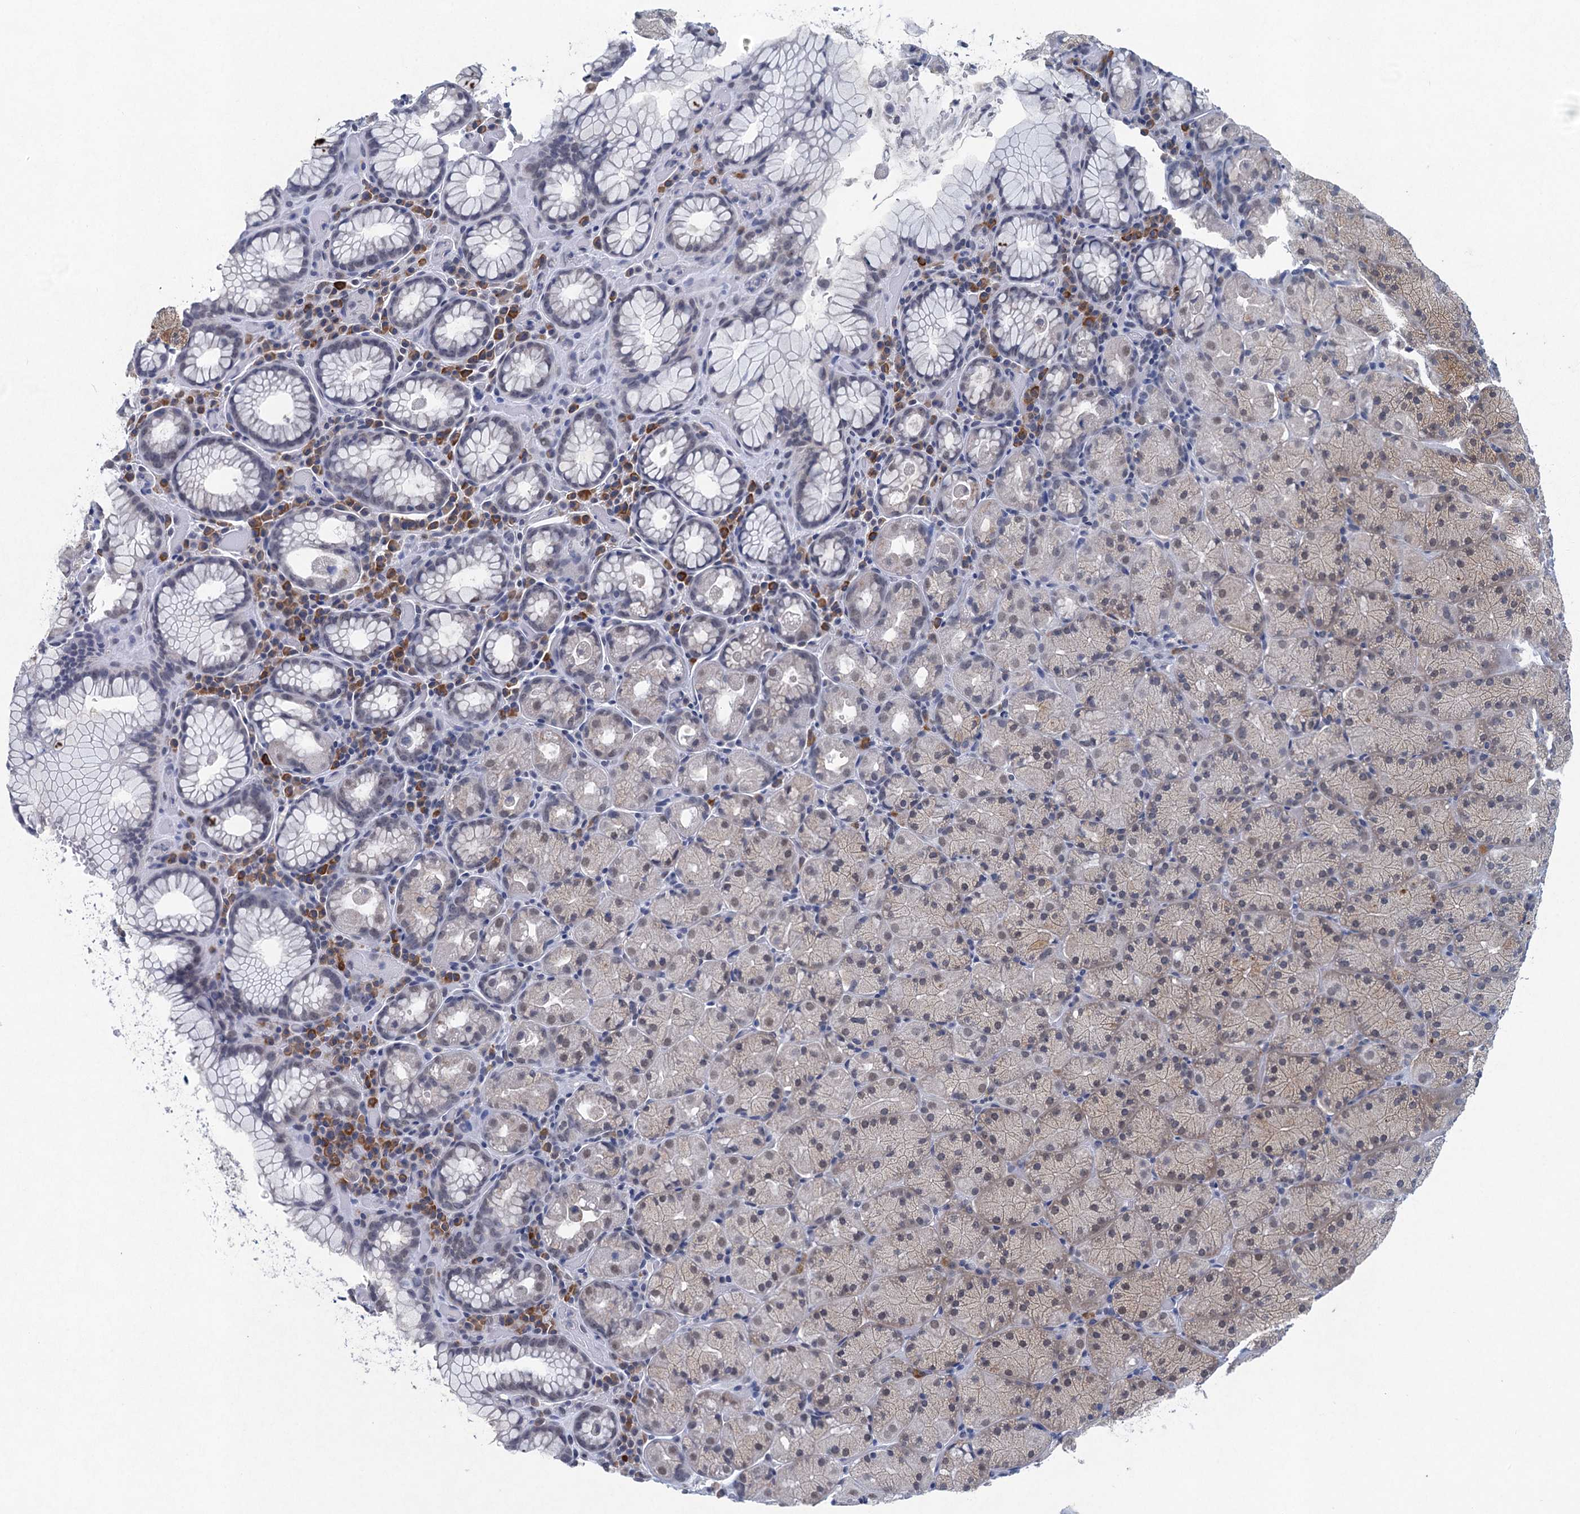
{"staining": {"intensity": "weak", "quantity": "<25%", "location": "nuclear"}, "tissue": "stomach", "cell_type": "Glandular cells", "image_type": "normal", "snomed": [{"axis": "morphology", "description": "Normal tissue, NOS"}, {"axis": "topography", "description": "Stomach, upper"}, {"axis": "topography", "description": "Stomach, lower"}], "caption": "The photomicrograph shows no significant expression in glandular cells of stomach.", "gene": "ENSG00000230707", "patient": {"sex": "male", "age": 80}}